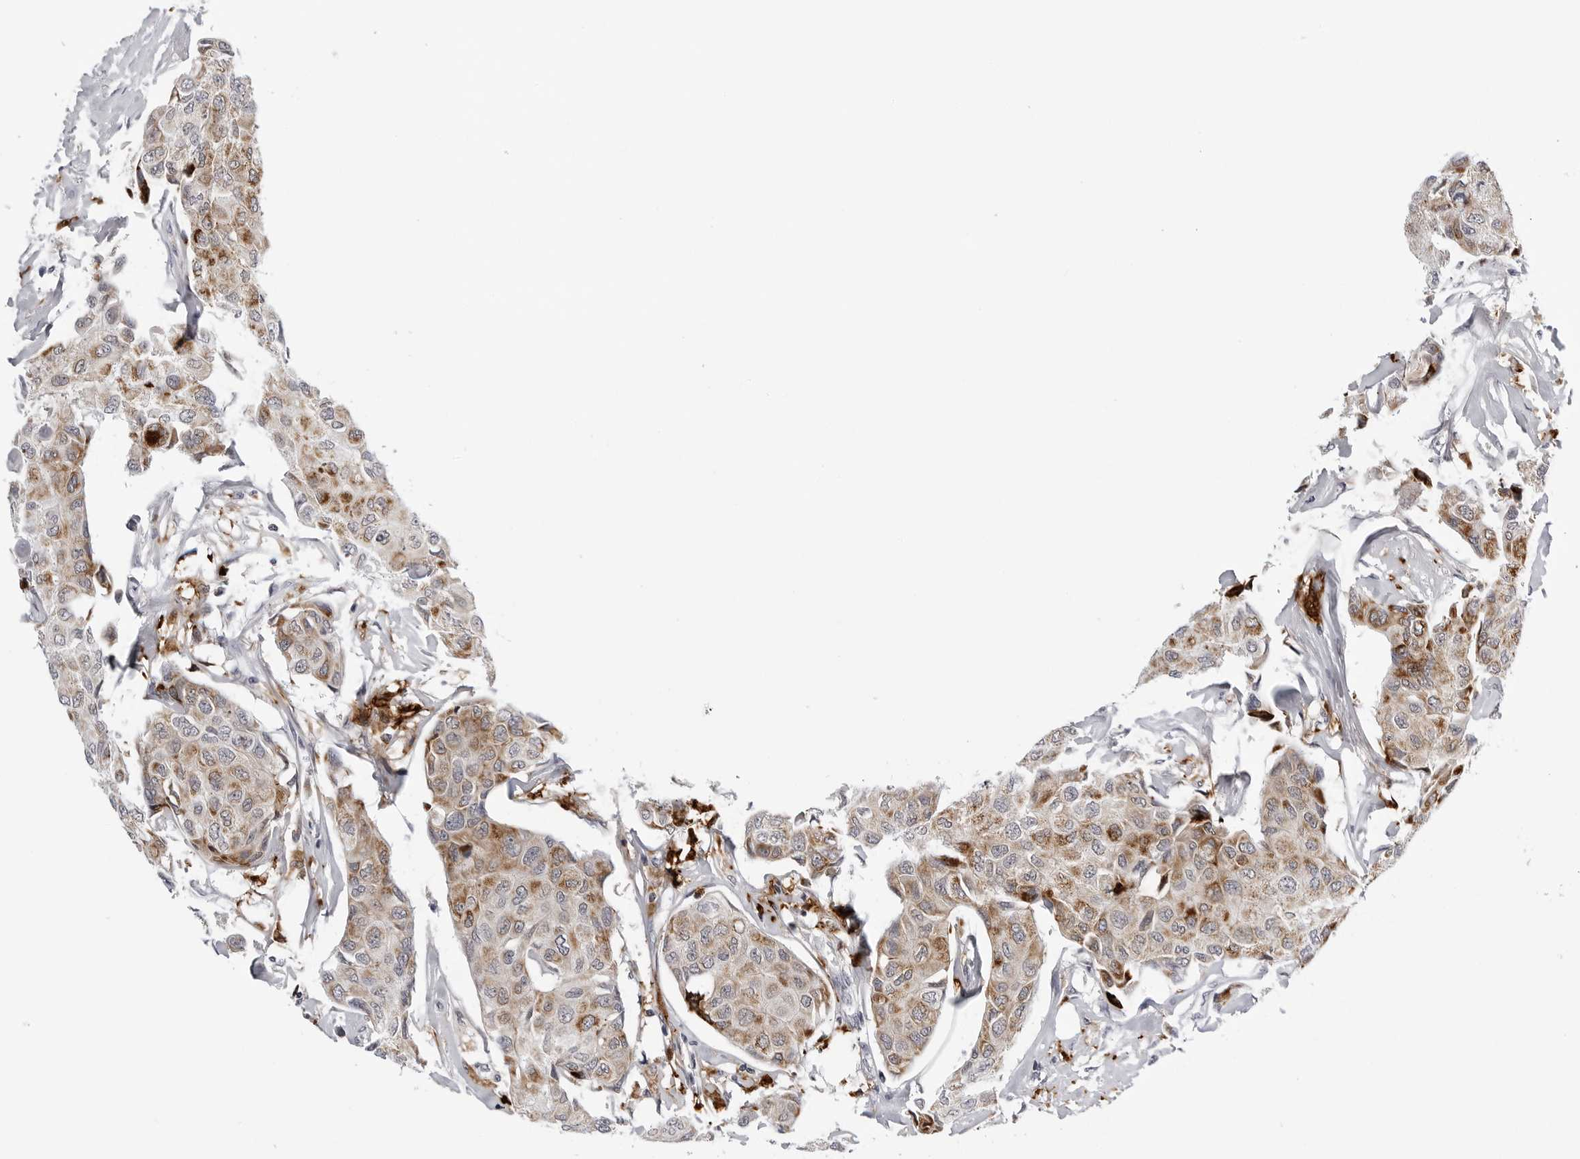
{"staining": {"intensity": "moderate", "quantity": "25%-75%", "location": "cytoplasmic/membranous"}, "tissue": "breast cancer", "cell_type": "Tumor cells", "image_type": "cancer", "snomed": [{"axis": "morphology", "description": "Duct carcinoma"}, {"axis": "topography", "description": "Breast"}], "caption": "Immunohistochemistry of breast infiltrating ductal carcinoma reveals medium levels of moderate cytoplasmic/membranous expression in approximately 25%-75% of tumor cells. (Stains: DAB in brown, nuclei in blue, Microscopy: brightfield microscopy at high magnification).", "gene": "CDK20", "patient": {"sex": "female", "age": 80}}